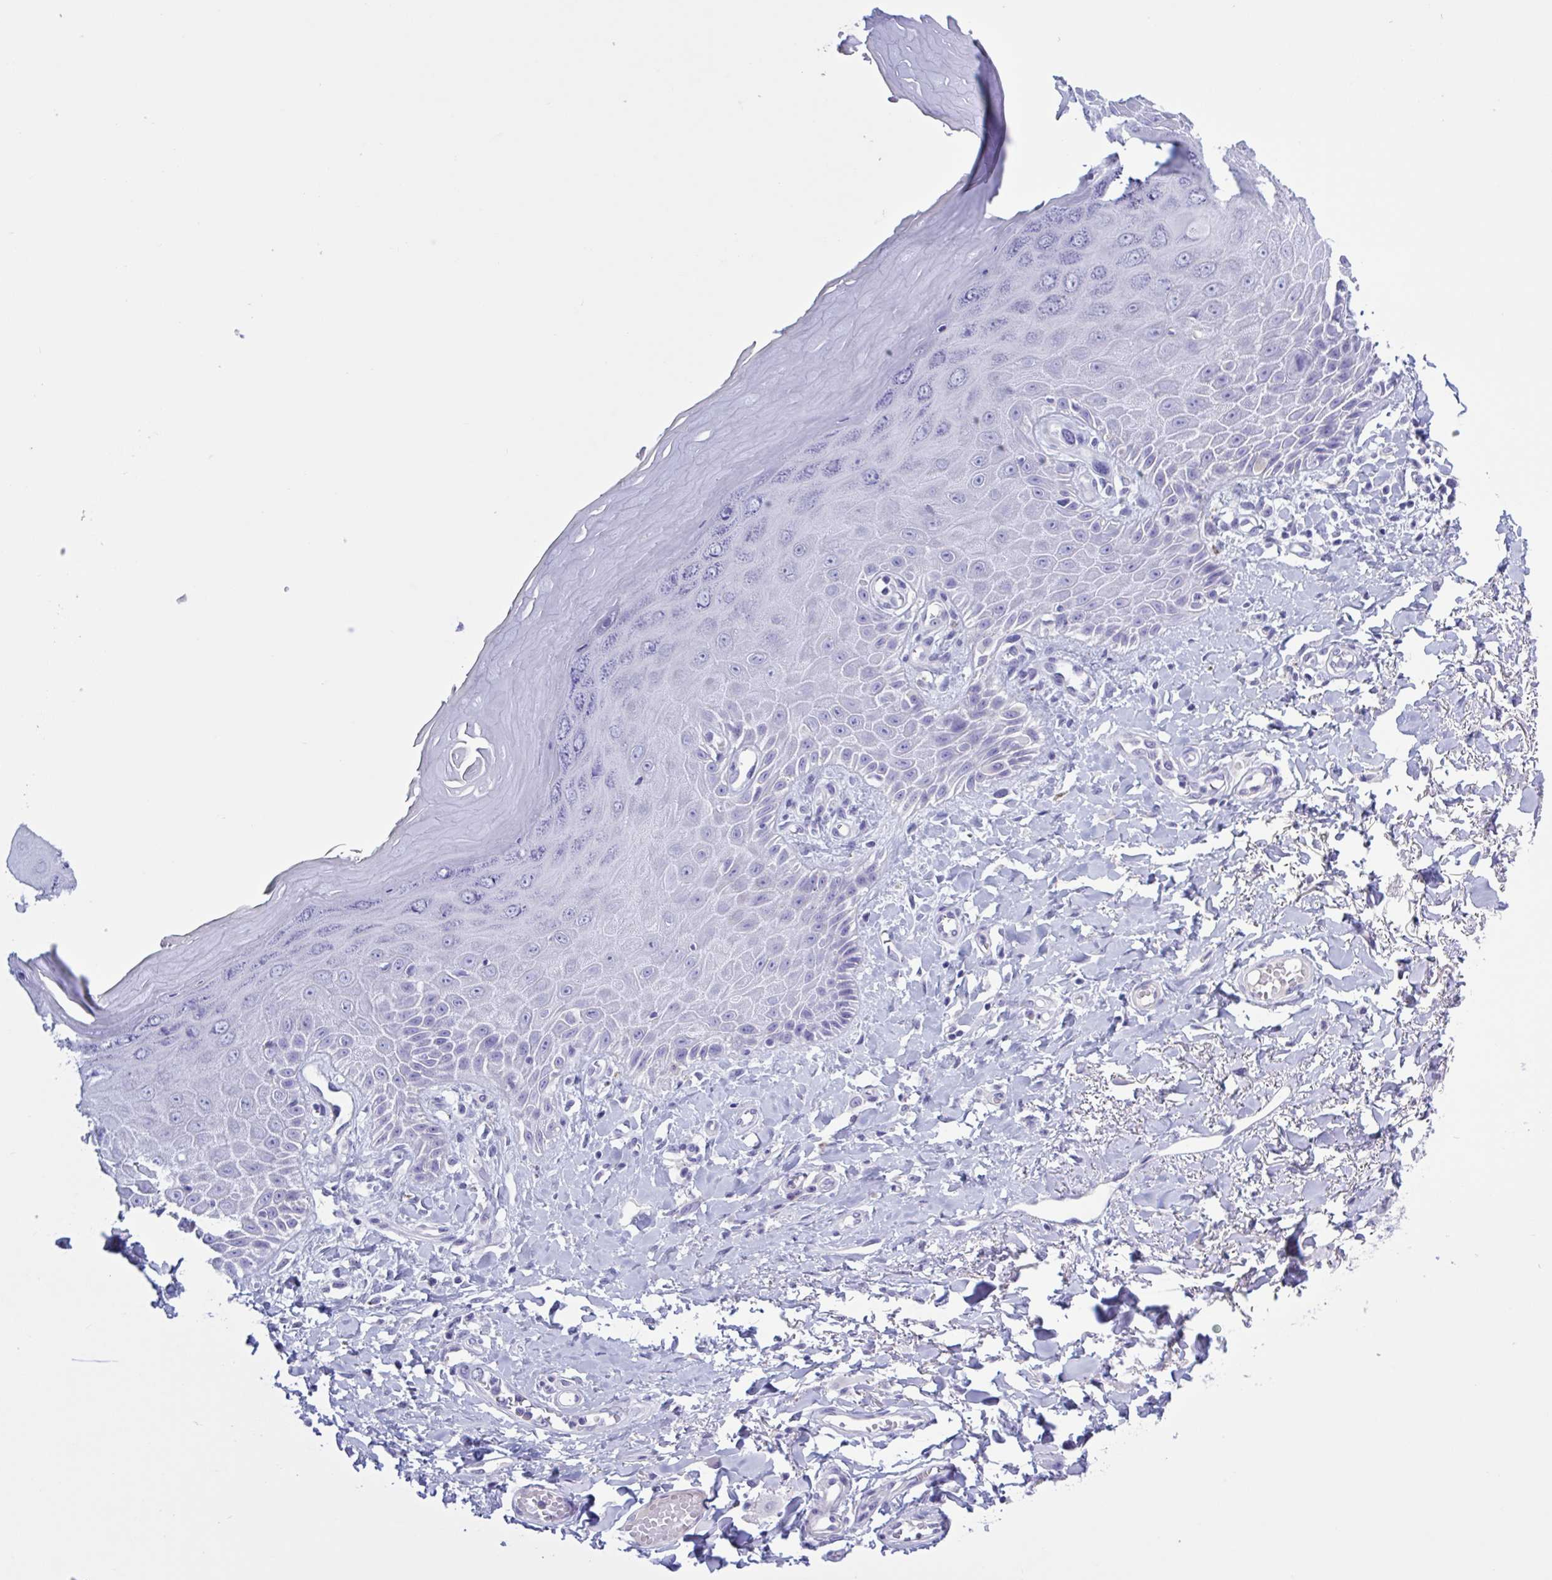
{"staining": {"intensity": "negative", "quantity": "none", "location": "none"}, "tissue": "skin", "cell_type": "Epidermal cells", "image_type": "normal", "snomed": [{"axis": "morphology", "description": "Normal tissue, NOS"}, {"axis": "topography", "description": "Anal"}, {"axis": "topography", "description": "Peripheral nerve tissue"}], "caption": "The photomicrograph reveals no significant expression in epidermal cells of skin.", "gene": "USP35", "patient": {"sex": "male", "age": 78}}